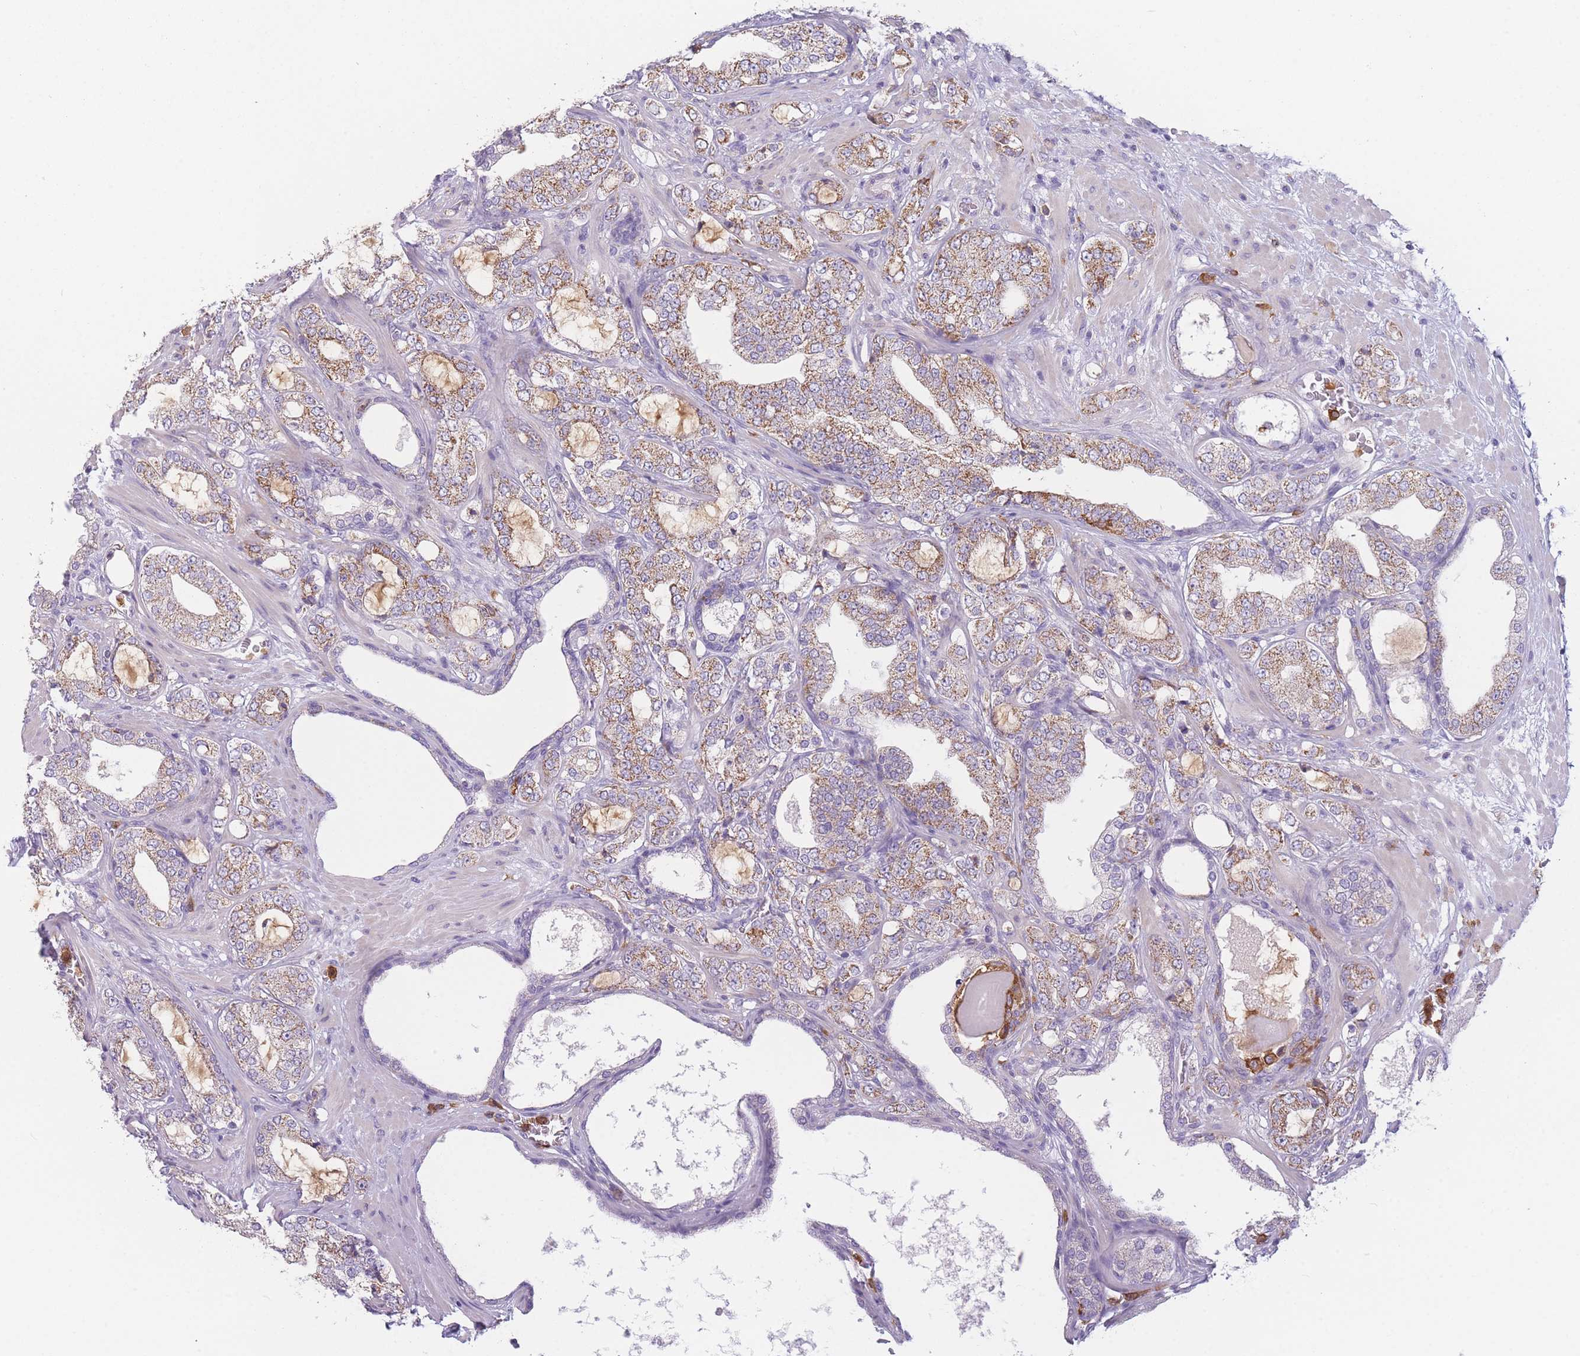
{"staining": {"intensity": "moderate", "quantity": ">75%", "location": "cytoplasmic/membranous"}, "tissue": "prostate cancer", "cell_type": "Tumor cells", "image_type": "cancer", "snomed": [{"axis": "morphology", "description": "Adenocarcinoma, High grade"}, {"axis": "topography", "description": "Prostate"}], "caption": "Brown immunohistochemical staining in prostate high-grade adenocarcinoma reveals moderate cytoplasmic/membranous positivity in approximately >75% of tumor cells. The protein is stained brown, and the nuclei are stained in blue (DAB IHC with brightfield microscopy, high magnification).", "gene": "PRAM1", "patient": {"sex": "male", "age": 64}}